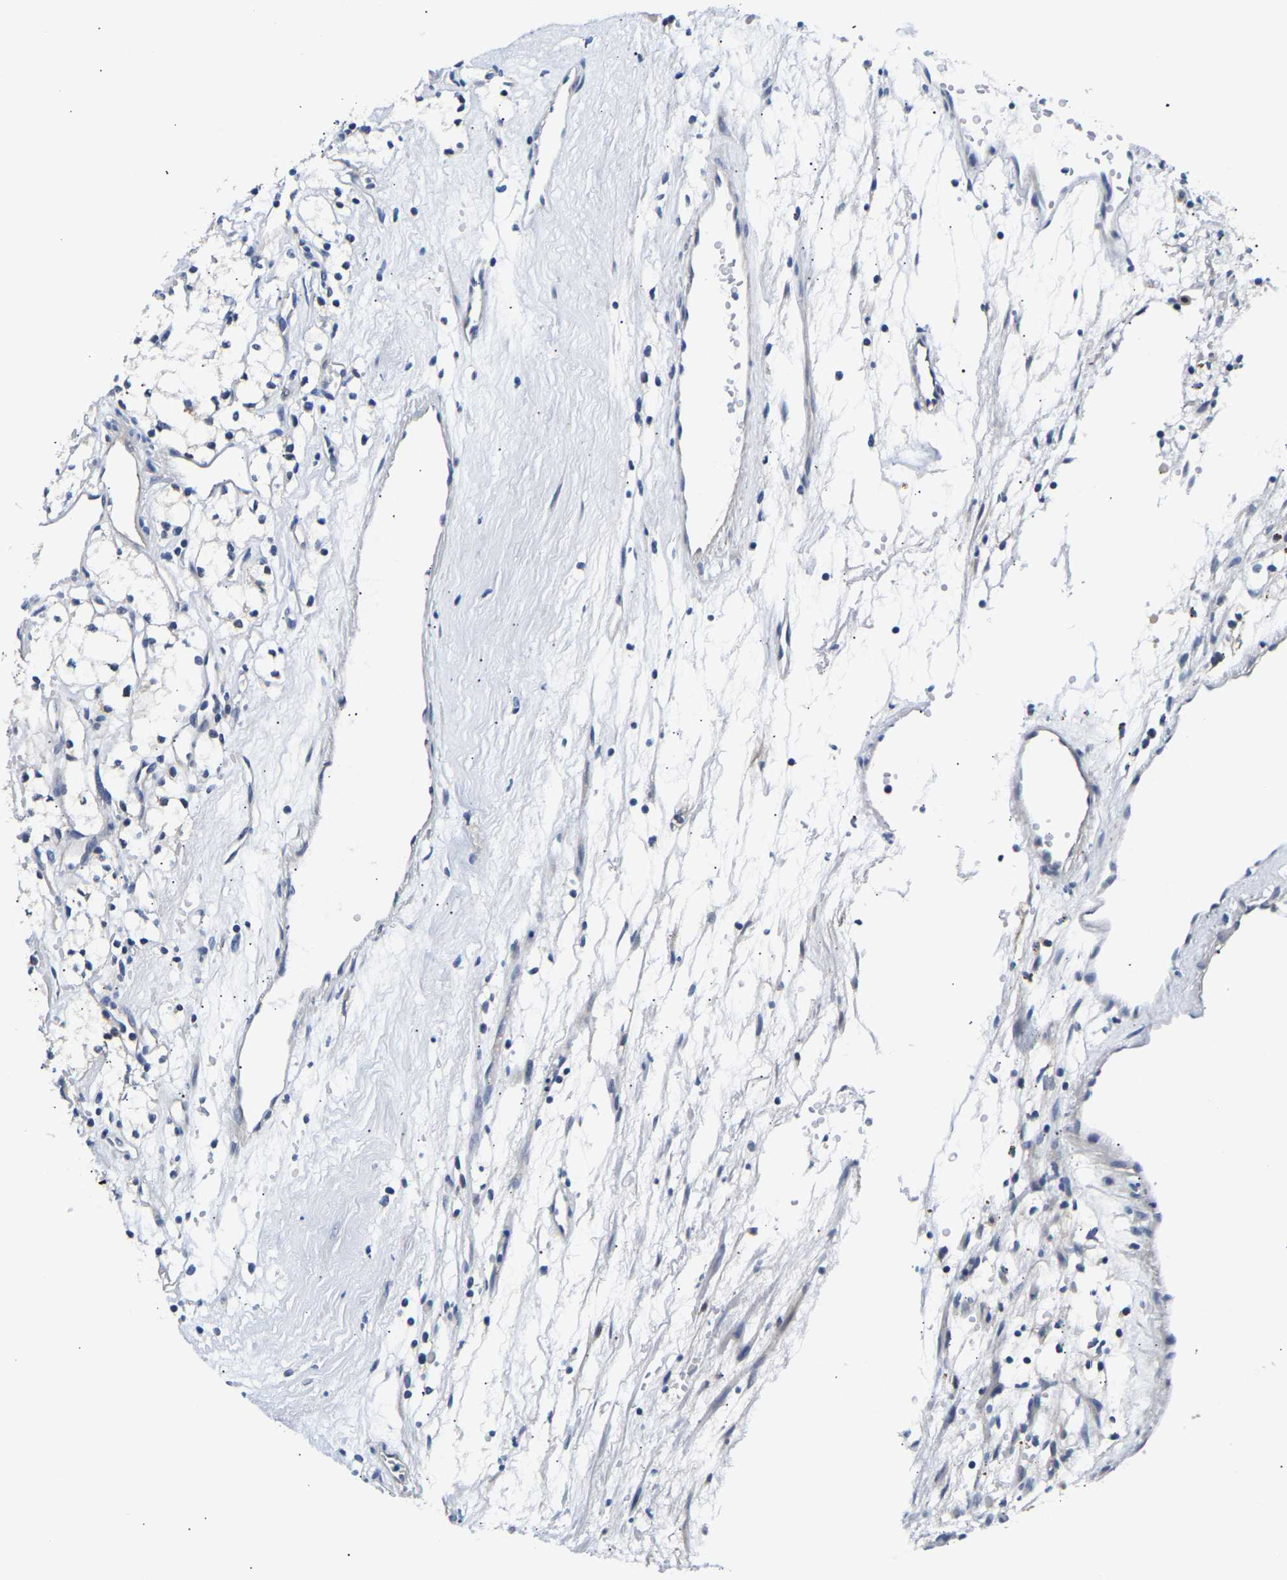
{"staining": {"intensity": "negative", "quantity": "none", "location": "none"}, "tissue": "renal cancer", "cell_type": "Tumor cells", "image_type": "cancer", "snomed": [{"axis": "morphology", "description": "Adenocarcinoma, NOS"}, {"axis": "topography", "description": "Kidney"}], "caption": "Protein analysis of renal cancer (adenocarcinoma) exhibits no significant expression in tumor cells.", "gene": "UCHL3", "patient": {"sex": "male", "age": 59}}